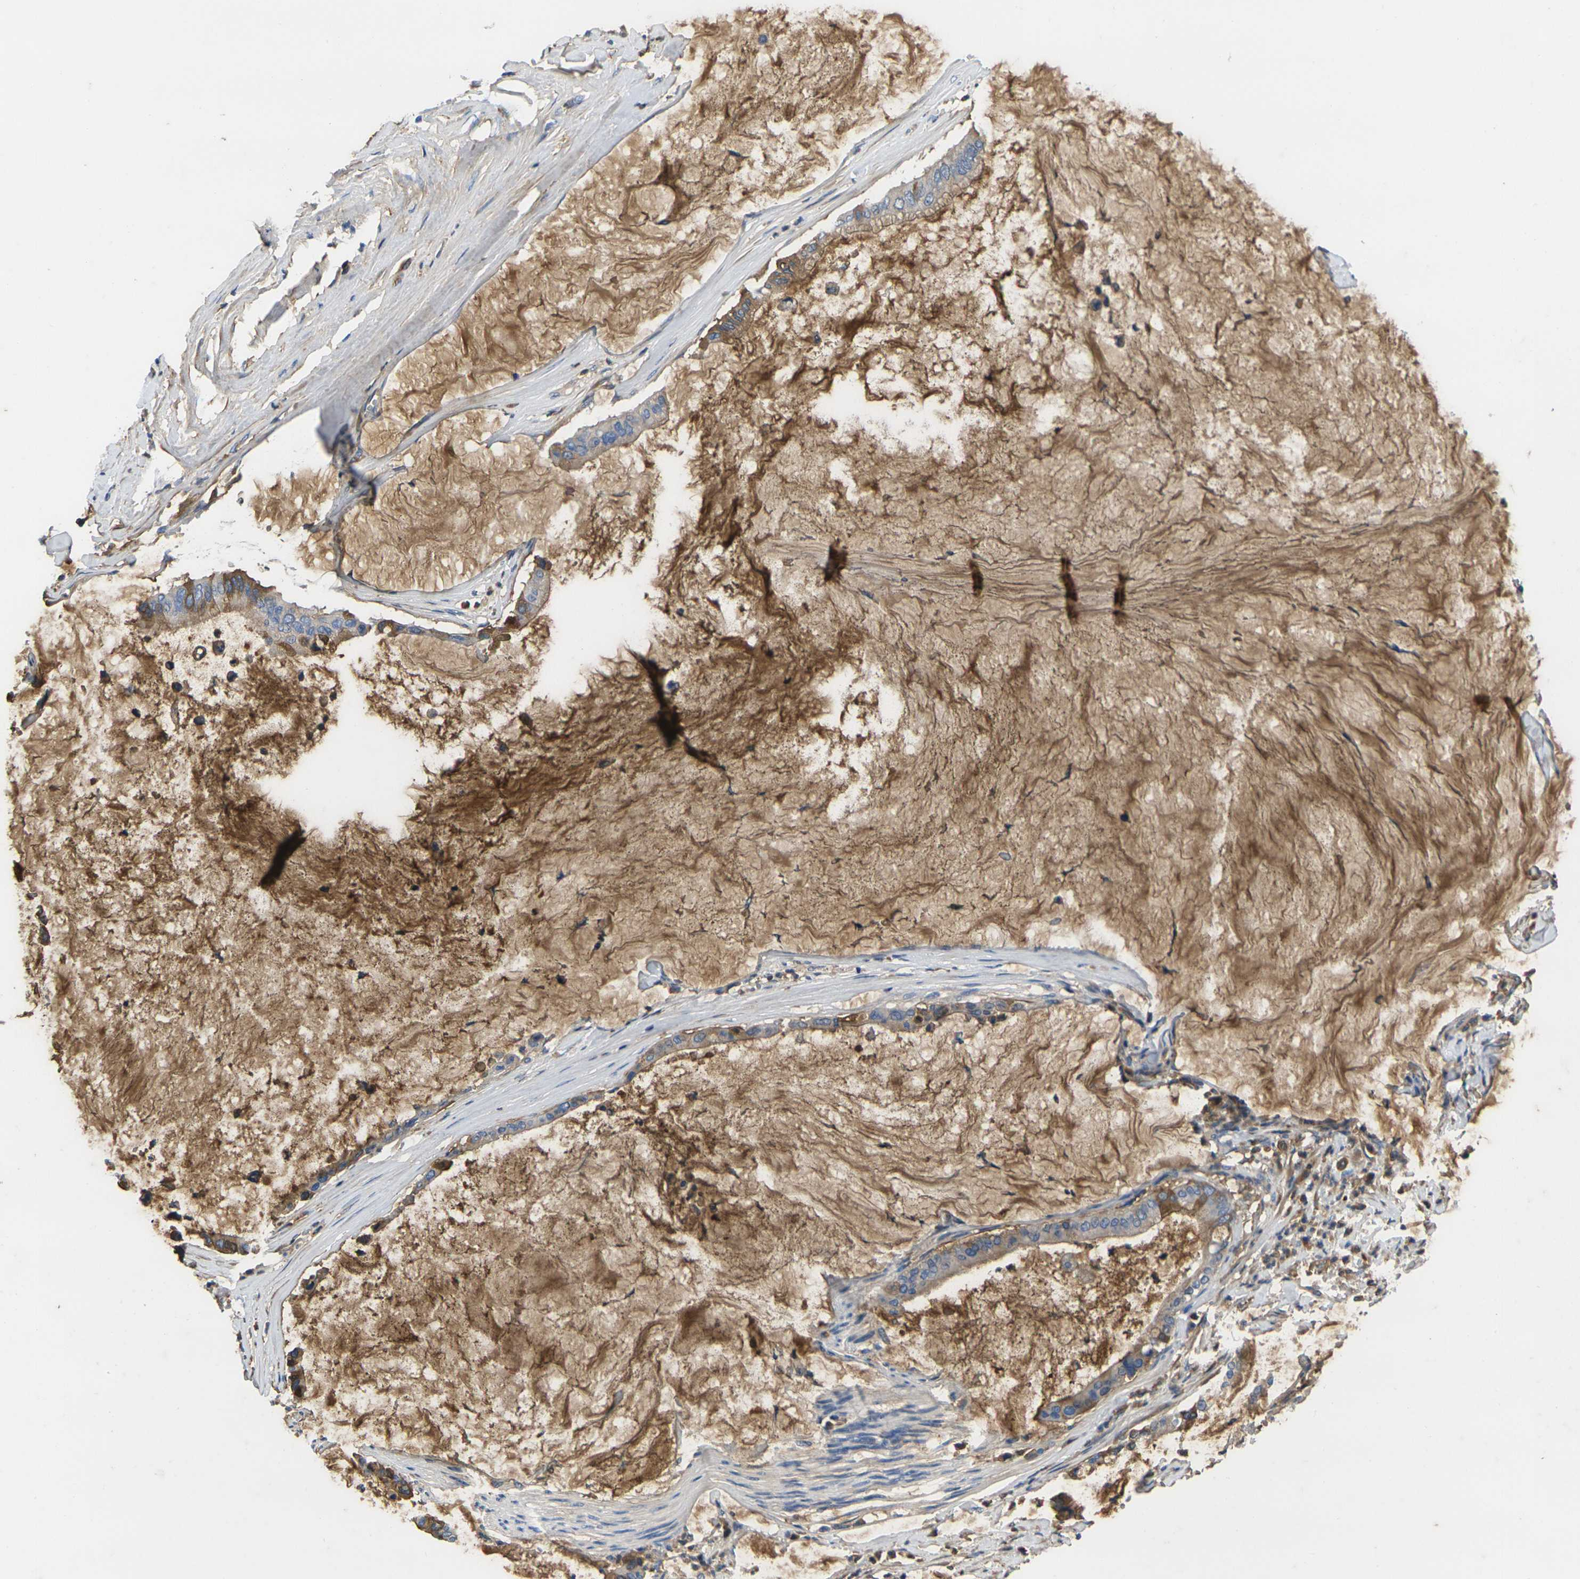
{"staining": {"intensity": "moderate", "quantity": ">75%", "location": "cytoplasmic/membranous"}, "tissue": "pancreatic cancer", "cell_type": "Tumor cells", "image_type": "cancer", "snomed": [{"axis": "morphology", "description": "Adenocarcinoma, NOS"}, {"axis": "topography", "description": "Pancreas"}], "caption": "Protein staining demonstrates moderate cytoplasmic/membranous staining in about >75% of tumor cells in pancreatic cancer.", "gene": "GREM2", "patient": {"sex": "male", "age": 41}}